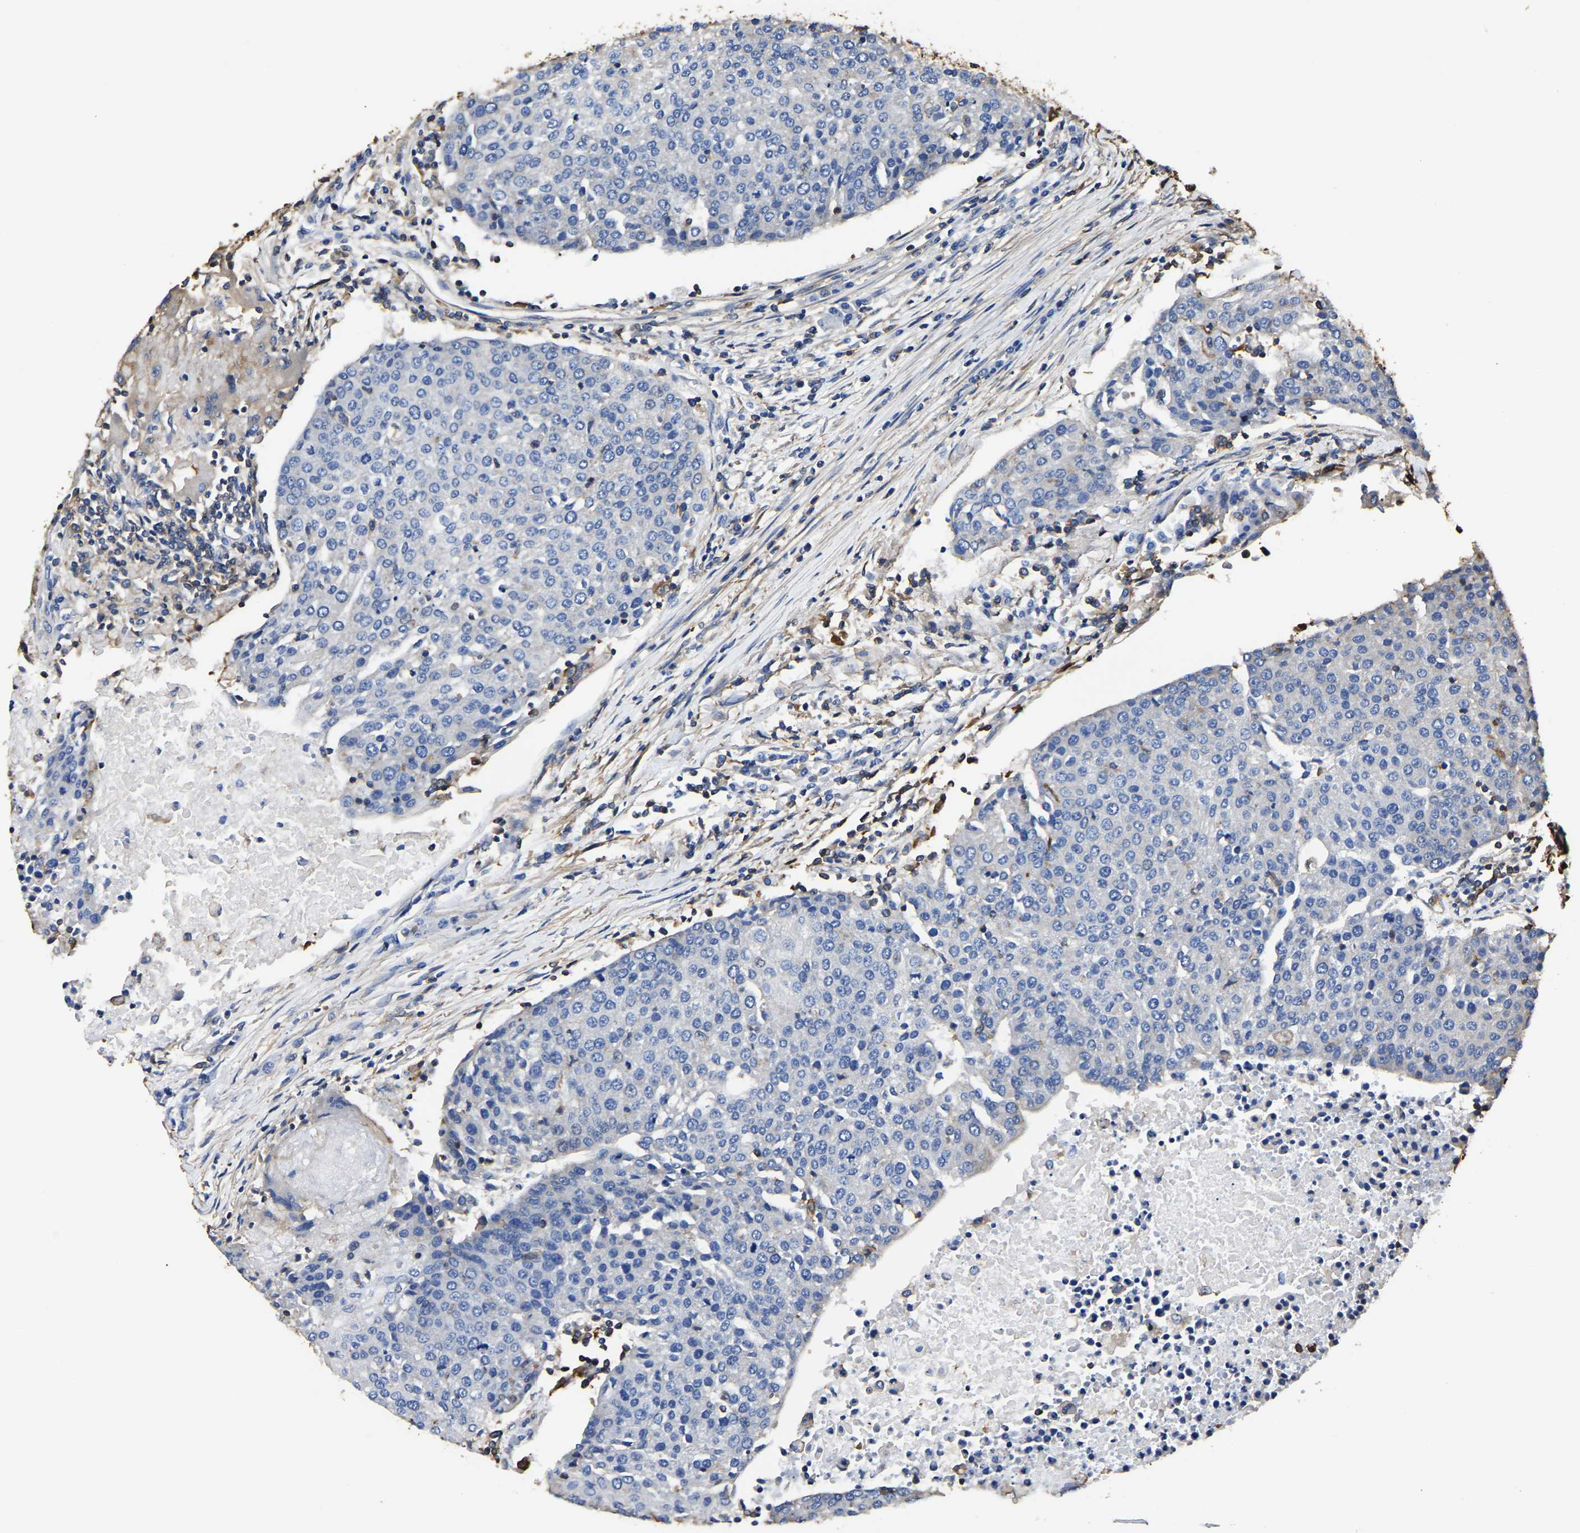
{"staining": {"intensity": "negative", "quantity": "none", "location": "none"}, "tissue": "urothelial cancer", "cell_type": "Tumor cells", "image_type": "cancer", "snomed": [{"axis": "morphology", "description": "Urothelial carcinoma, High grade"}, {"axis": "topography", "description": "Urinary bladder"}], "caption": "A high-resolution histopathology image shows immunohistochemistry (IHC) staining of urothelial cancer, which demonstrates no significant staining in tumor cells. Nuclei are stained in blue.", "gene": "ARMT1", "patient": {"sex": "female", "age": 85}}